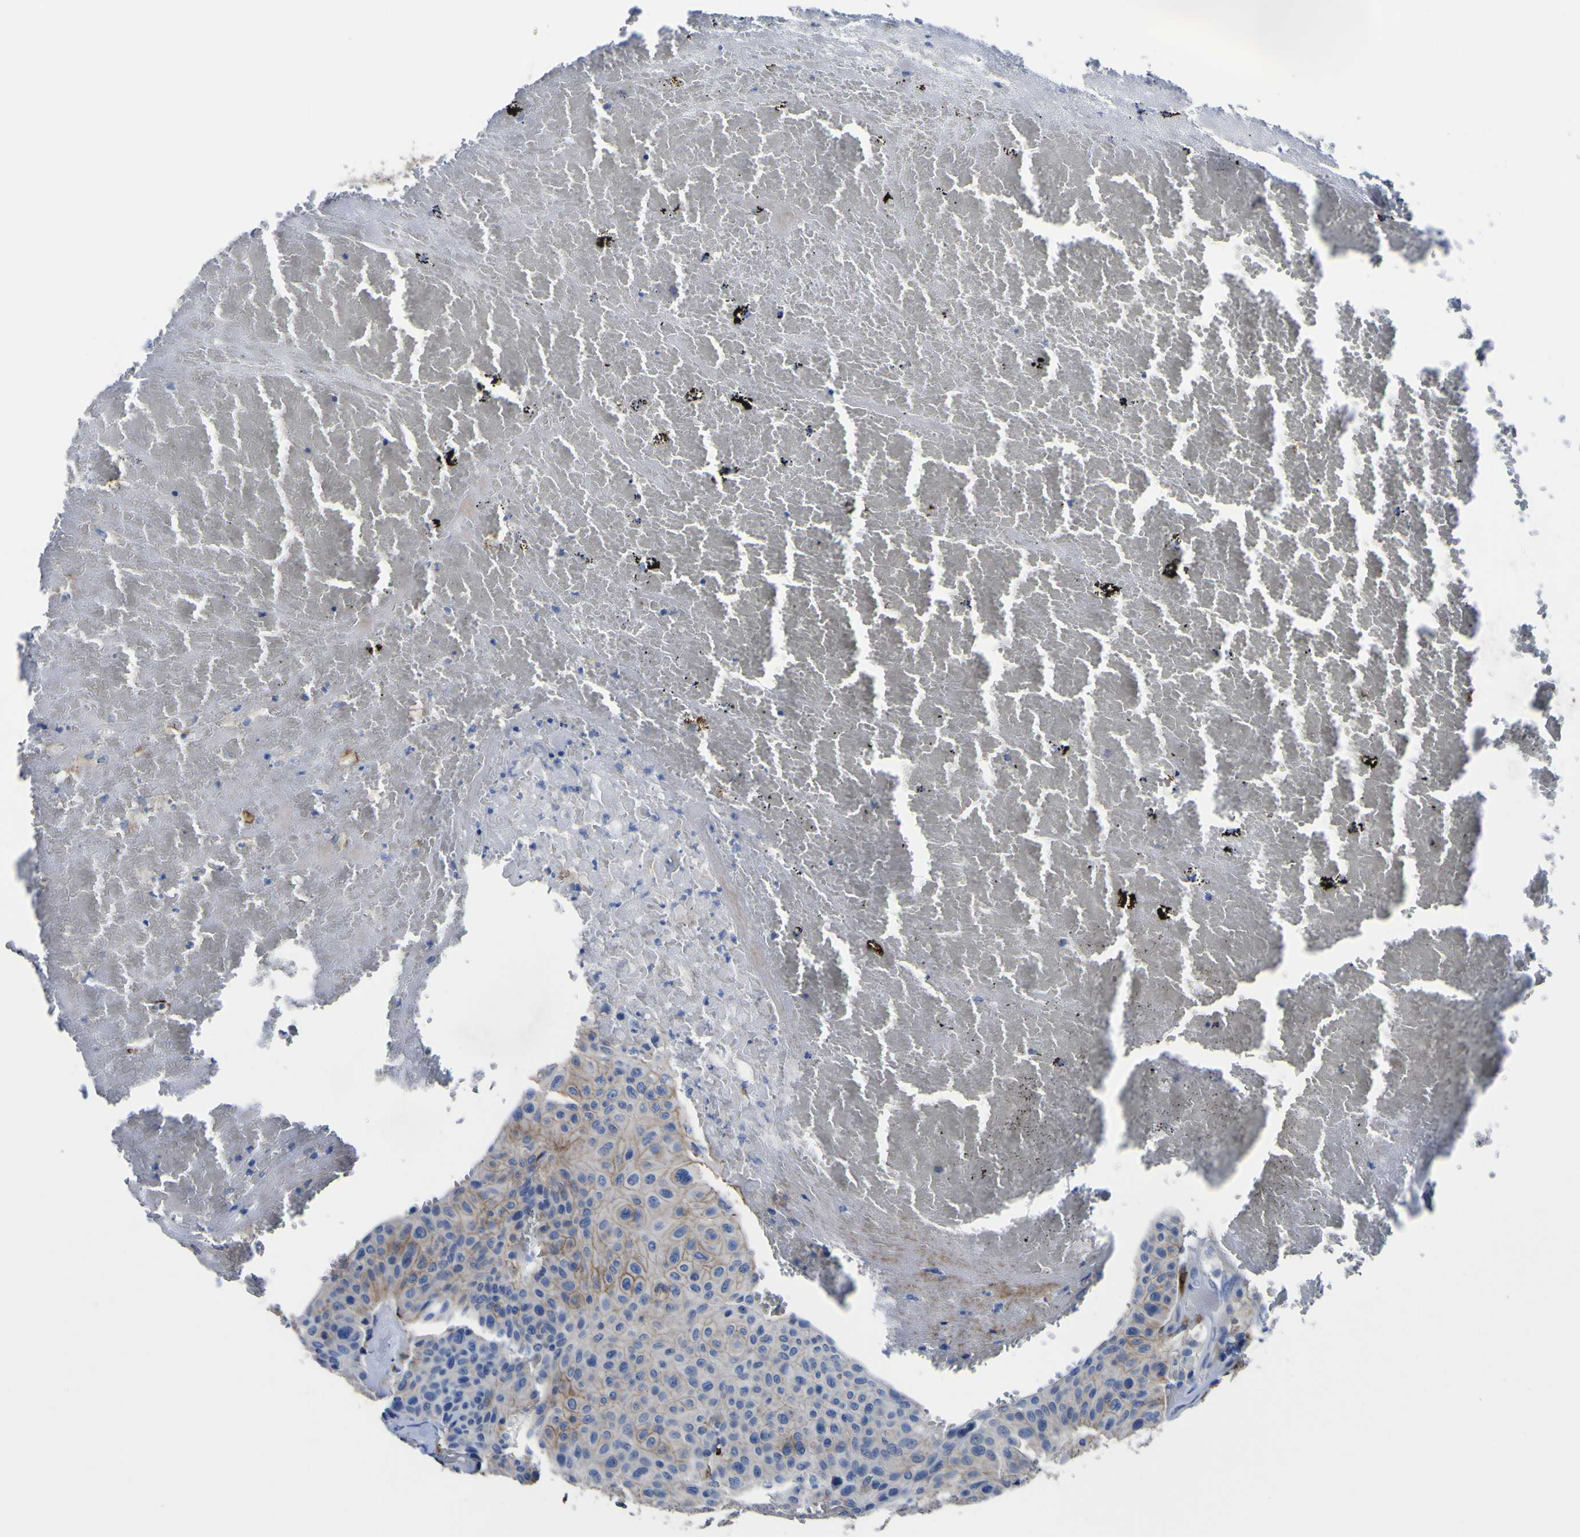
{"staining": {"intensity": "weak", "quantity": "25%-75%", "location": "cytoplasmic/membranous"}, "tissue": "urothelial cancer", "cell_type": "Tumor cells", "image_type": "cancer", "snomed": [{"axis": "morphology", "description": "Urothelial carcinoma, High grade"}, {"axis": "topography", "description": "Urinary bladder"}], "caption": "Urothelial cancer stained with a protein marker demonstrates weak staining in tumor cells.", "gene": "AGO4", "patient": {"sex": "male", "age": 66}}